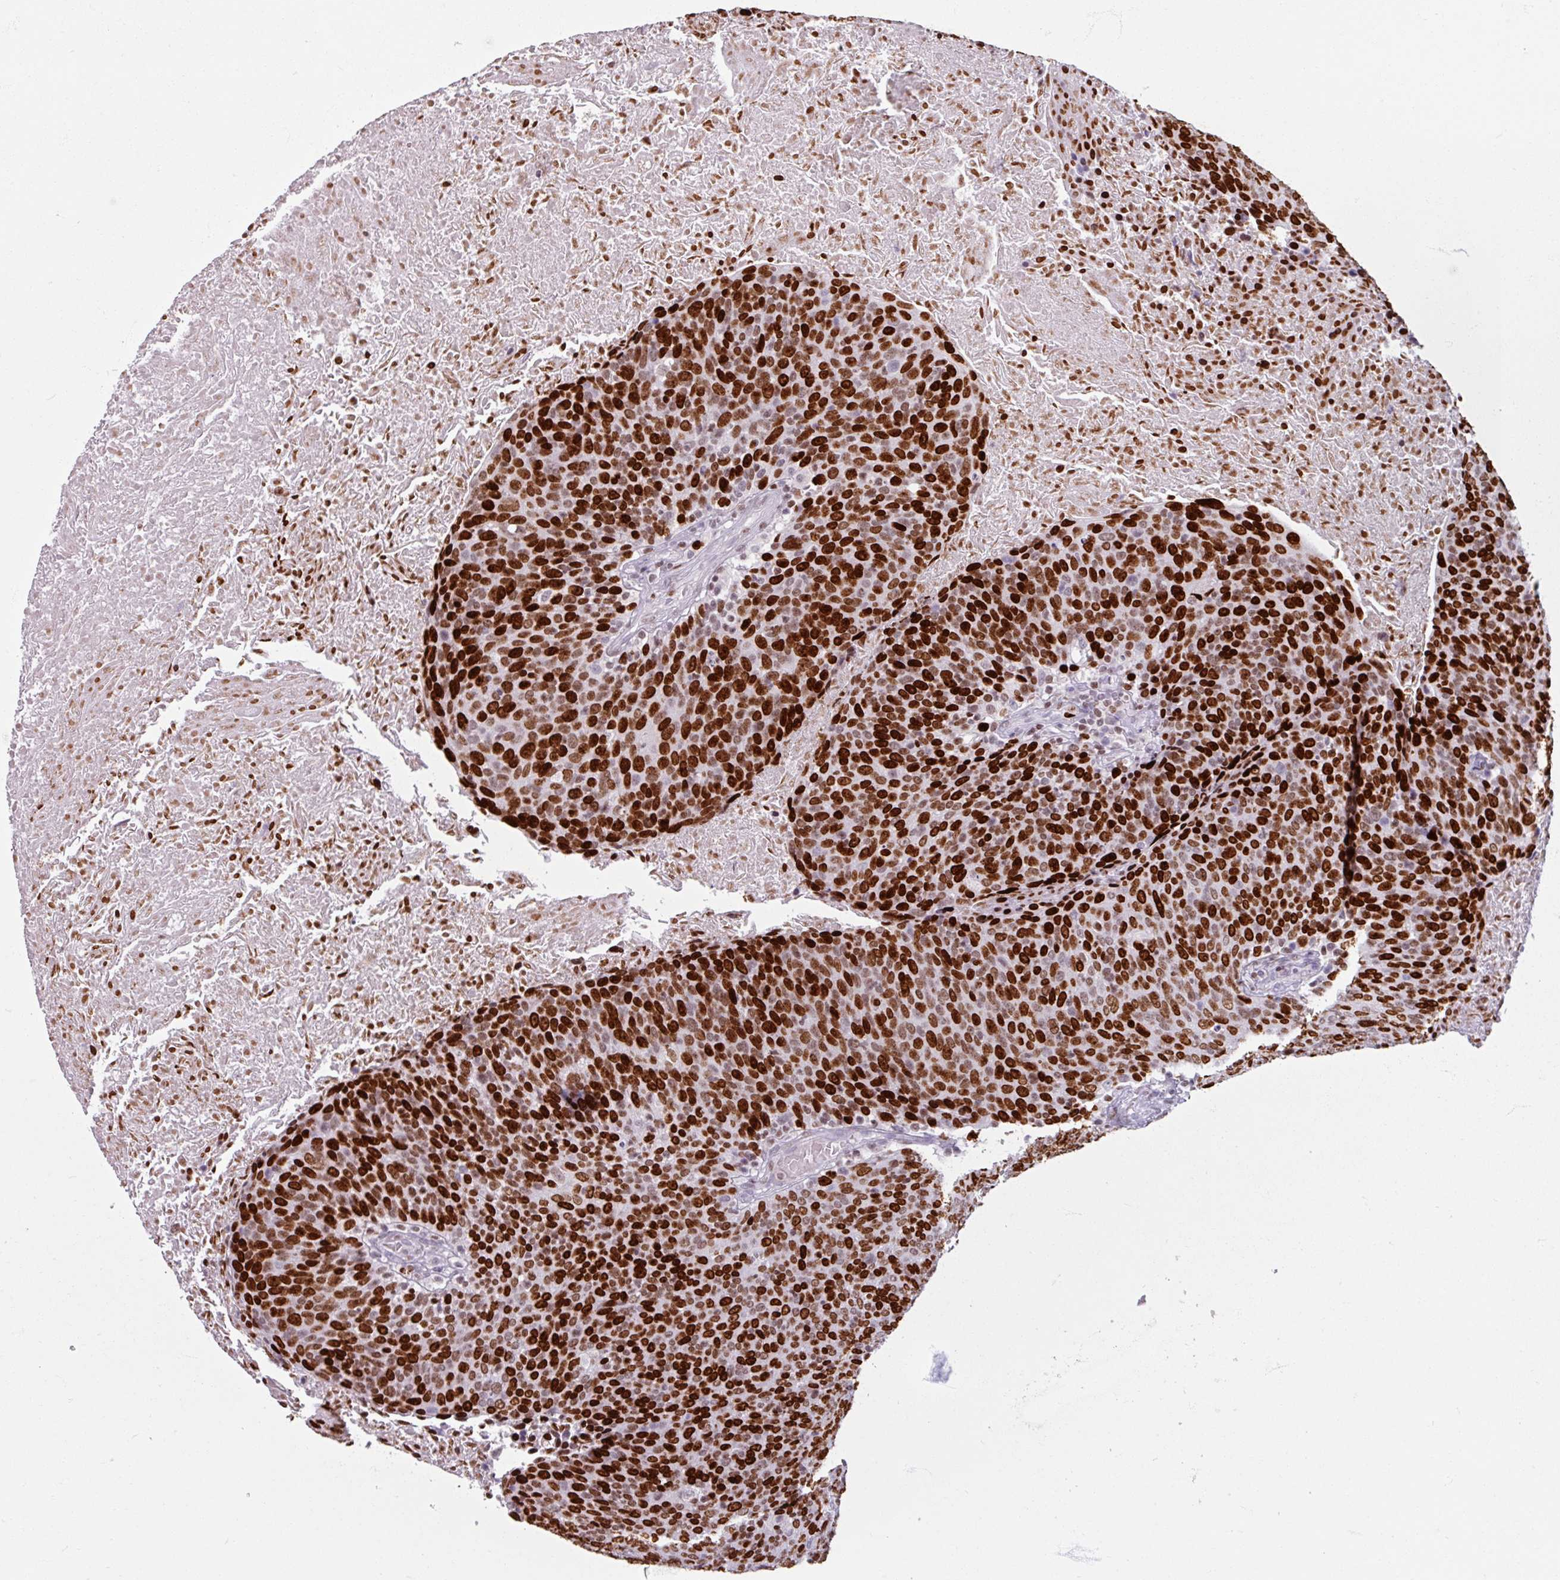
{"staining": {"intensity": "strong", "quantity": ">75%", "location": "nuclear"}, "tissue": "head and neck cancer", "cell_type": "Tumor cells", "image_type": "cancer", "snomed": [{"axis": "morphology", "description": "Squamous cell carcinoma, NOS"}, {"axis": "morphology", "description": "Squamous cell carcinoma, metastatic, NOS"}, {"axis": "topography", "description": "Lymph node"}, {"axis": "topography", "description": "Head-Neck"}], "caption": "Squamous cell carcinoma (head and neck) tissue exhibits strong nuclear positivity in approximately >75% of tumor cells, visualized by immunohistochemistry.", "gene": "ATAD2", "patient": {"sex": "male", "age": 62}}